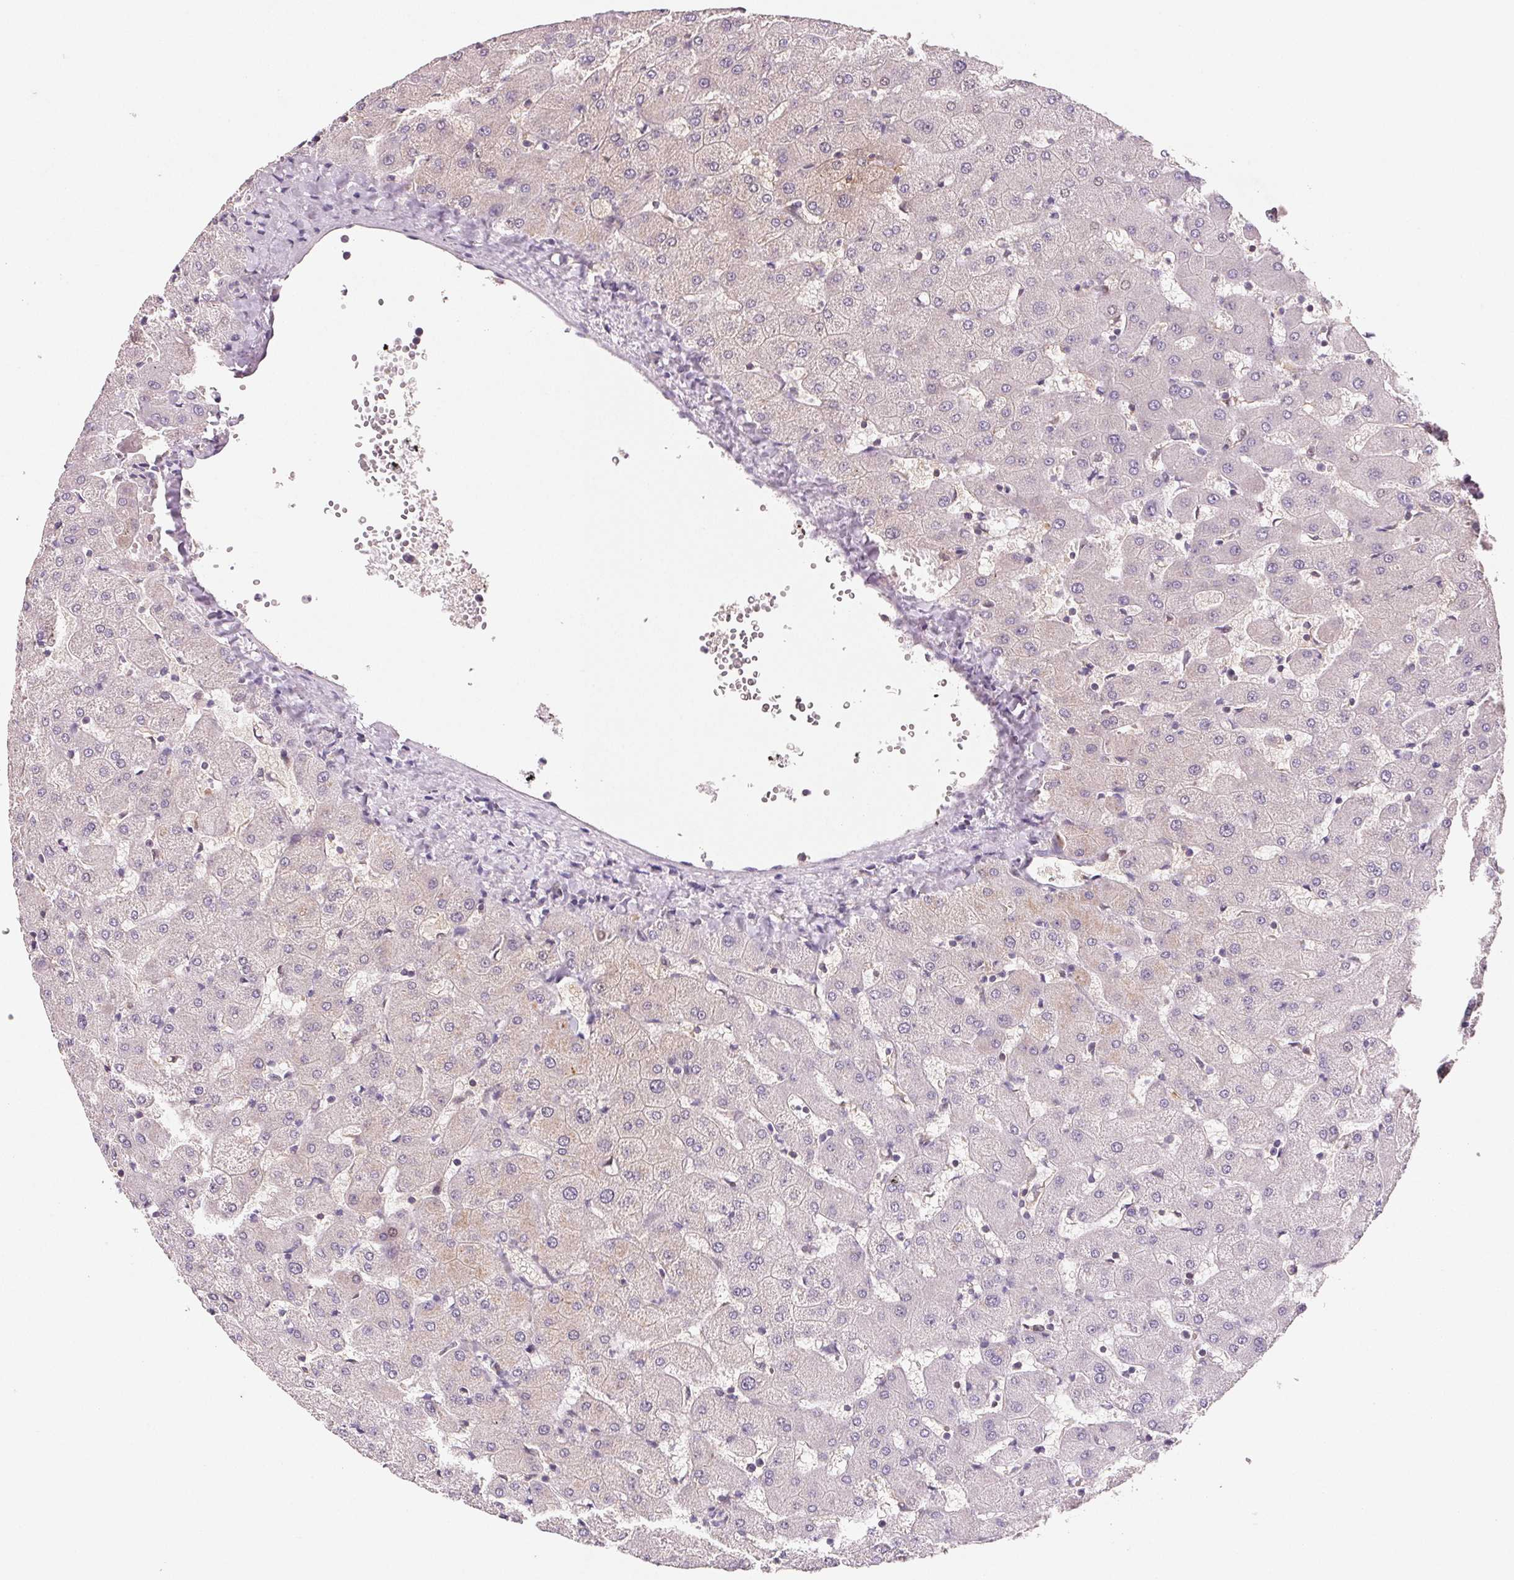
{"staining": {"intensity": "negative", "quantity": "none", "location": "none"}, "tissue": "liver", "cell_type": "Cholangiocytes", "image_type": "normal", "snomed": [{"axis": "morphology", "description": "Normal tissue, NOS"}, {"axis": "topography", "description": "Liver"}], "caption": "Liver was stained to show a protein in brown. There is no significant positivity in cholangiocytes. (Immunohistochemistry, brightfield microscopy, high magnification).", "gene": "GBP1", "patient": {"sex": "female", "age": 63}}